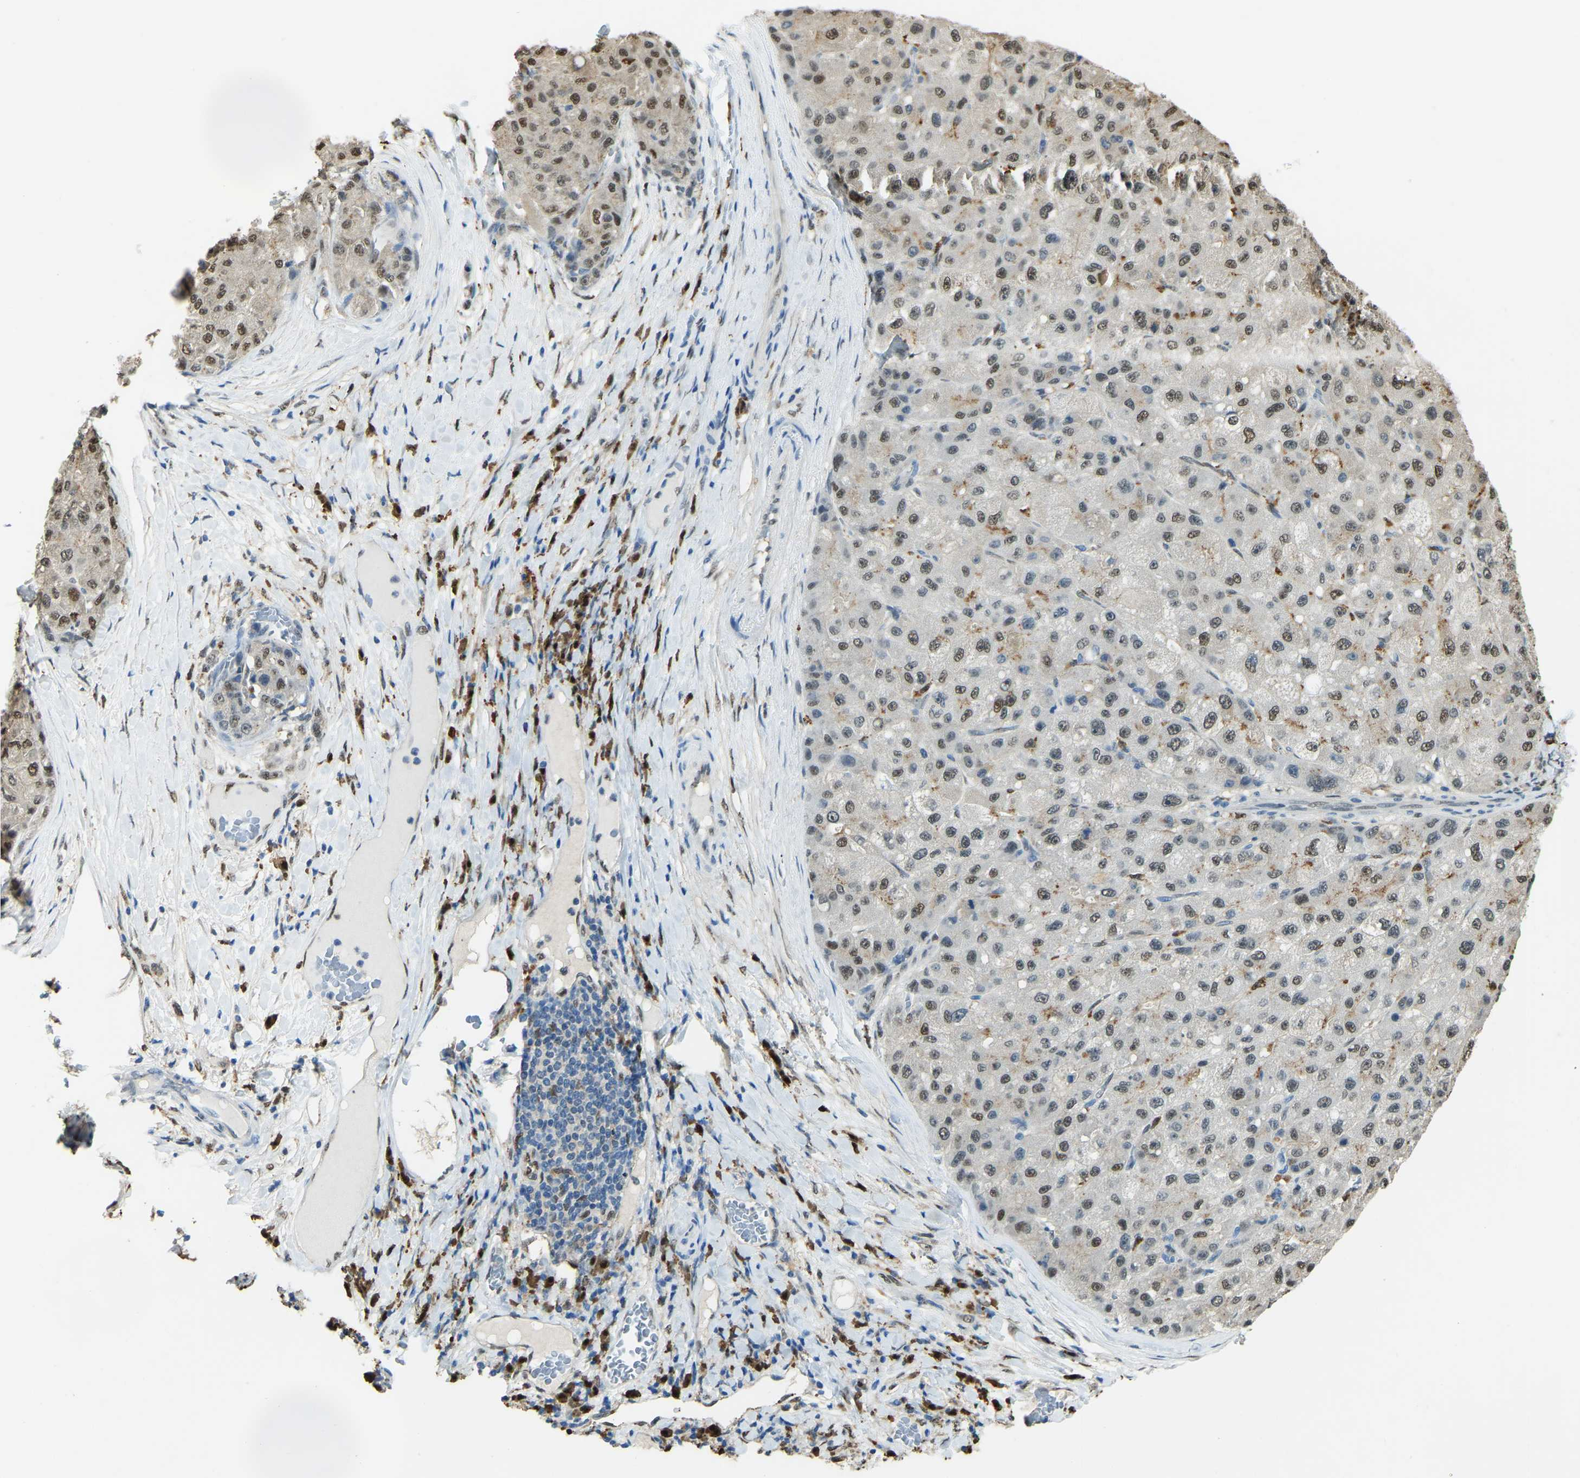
{"staining": {"intensity": "strong", "quantity": ">75%", "location": "cytoplasmic/membranous,nuclear"}, "tissue": "liver cancer", "cell_type": "Tumor cells", "image_type": "cancer", "snomed": [{"axis": "morphology", "description": "Carcinoma, Hepatocellular, NOS"}, {"axis": "topography", "description": "Liver"}], "caption": "IHC photomicrograph of neoplastic tissue: liver cancer stained using immunohistochemistry (IHC) shows high levels of strong protein expression localized specifically in the cytoplasmic/membranous and nuclear of tumor cells, appearing as a cytoplasmic/membranous and nuclear brown color.", "gene": "NANS", "patient": {"sex": "male", "age": 80}}